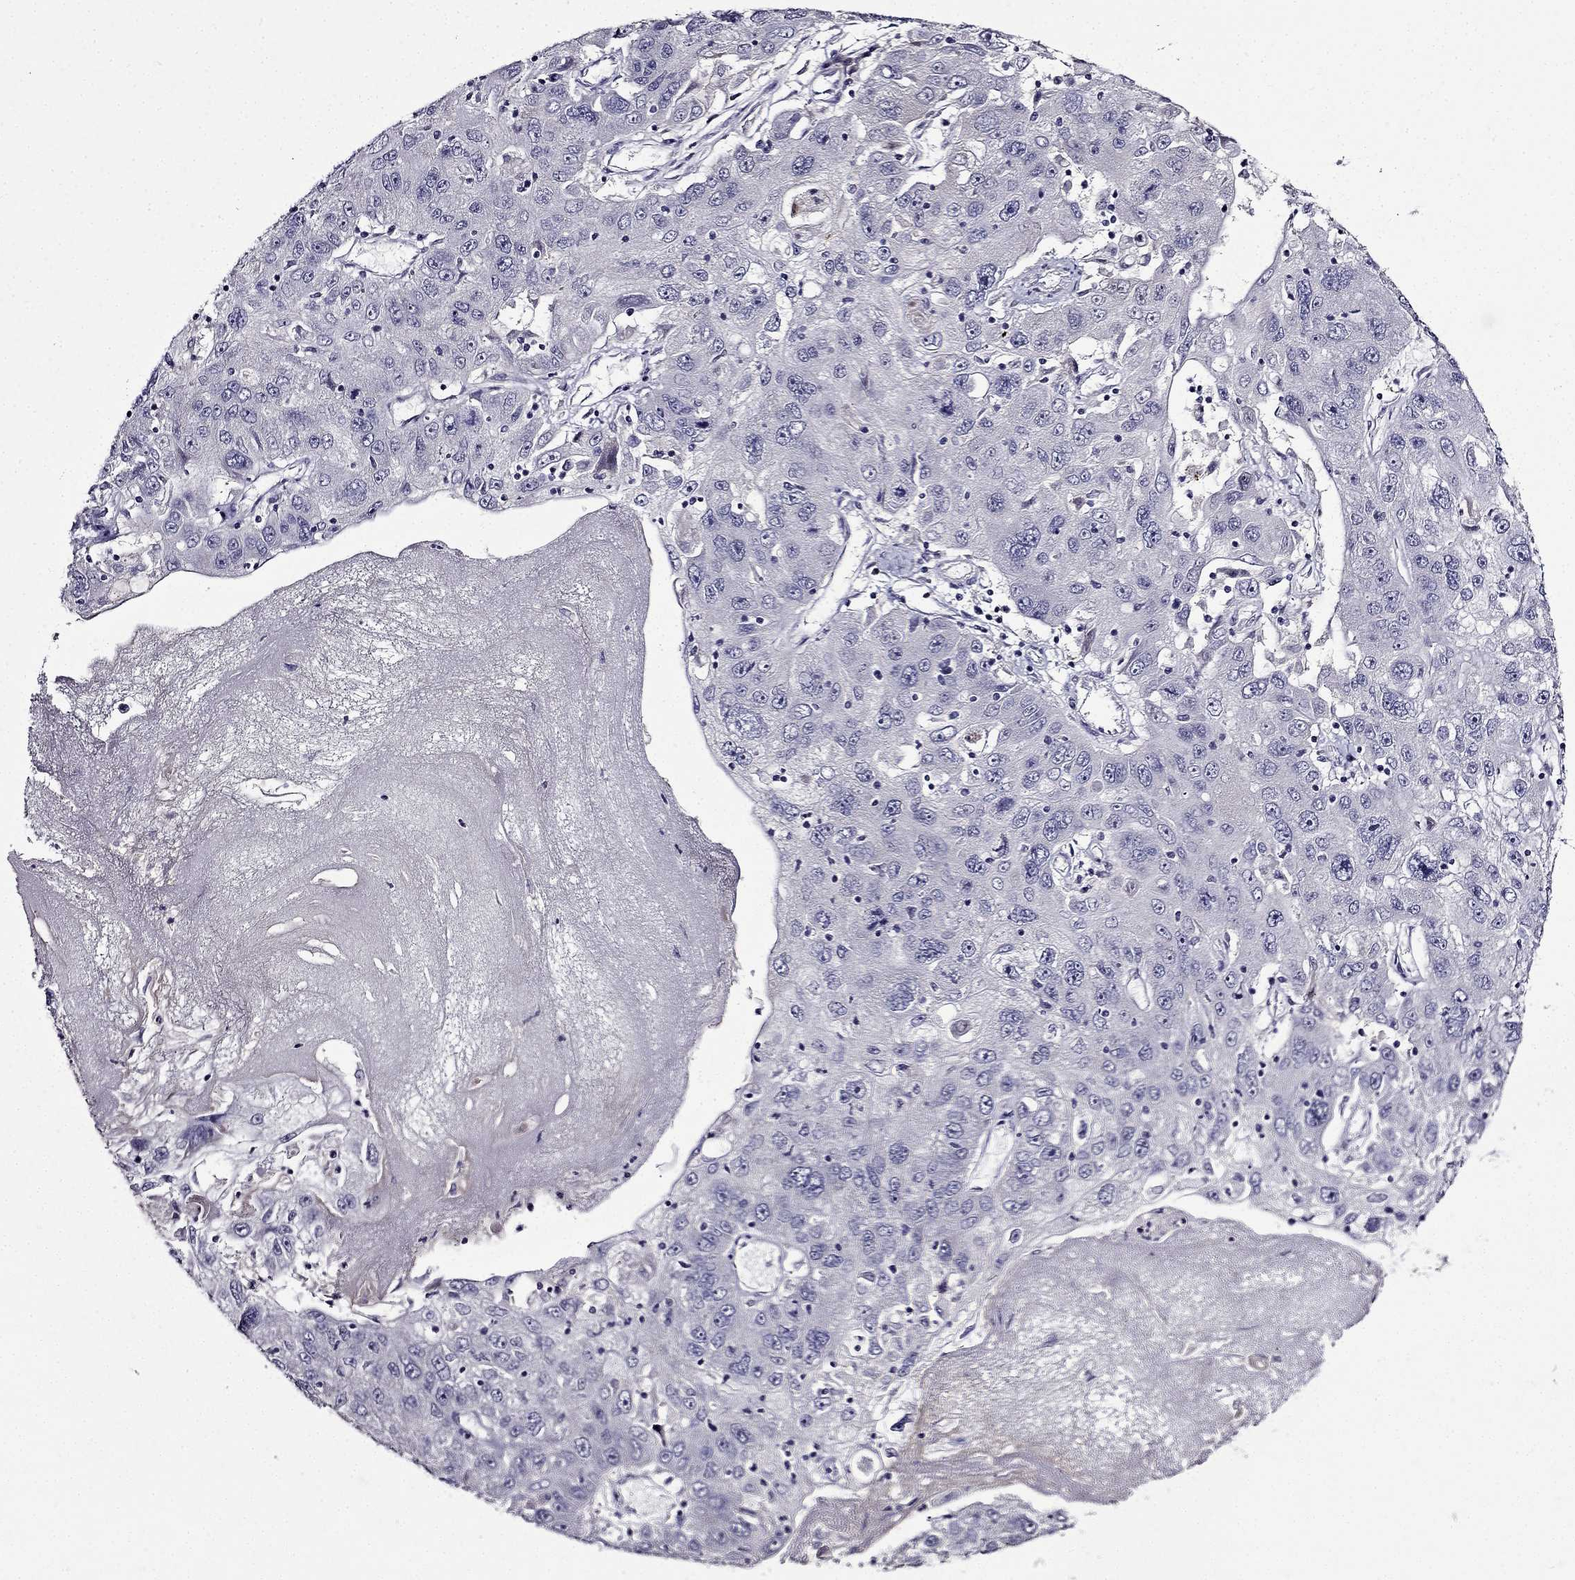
{"staining": {"intensity": "negative", "quantity": "none", "location": "none"}, "tissue": "stomach cancer", "cell_type": "Tumor cells", "image_type": "cancer", "snomed": [{"axis": "morphology", "description": "Adenocarcinoma, NOS"}, {"axis": "topography", "description": "Stomach"}], "caption": "This histopathology image is of adenocarcinoma (stomach) stained with IHC to label a protein in brown with the nuclei are counter-stained blue. There is no staining in tumor cells.", "gene": "TMEM266", "patient": {"sex": "male", "age": 56}}